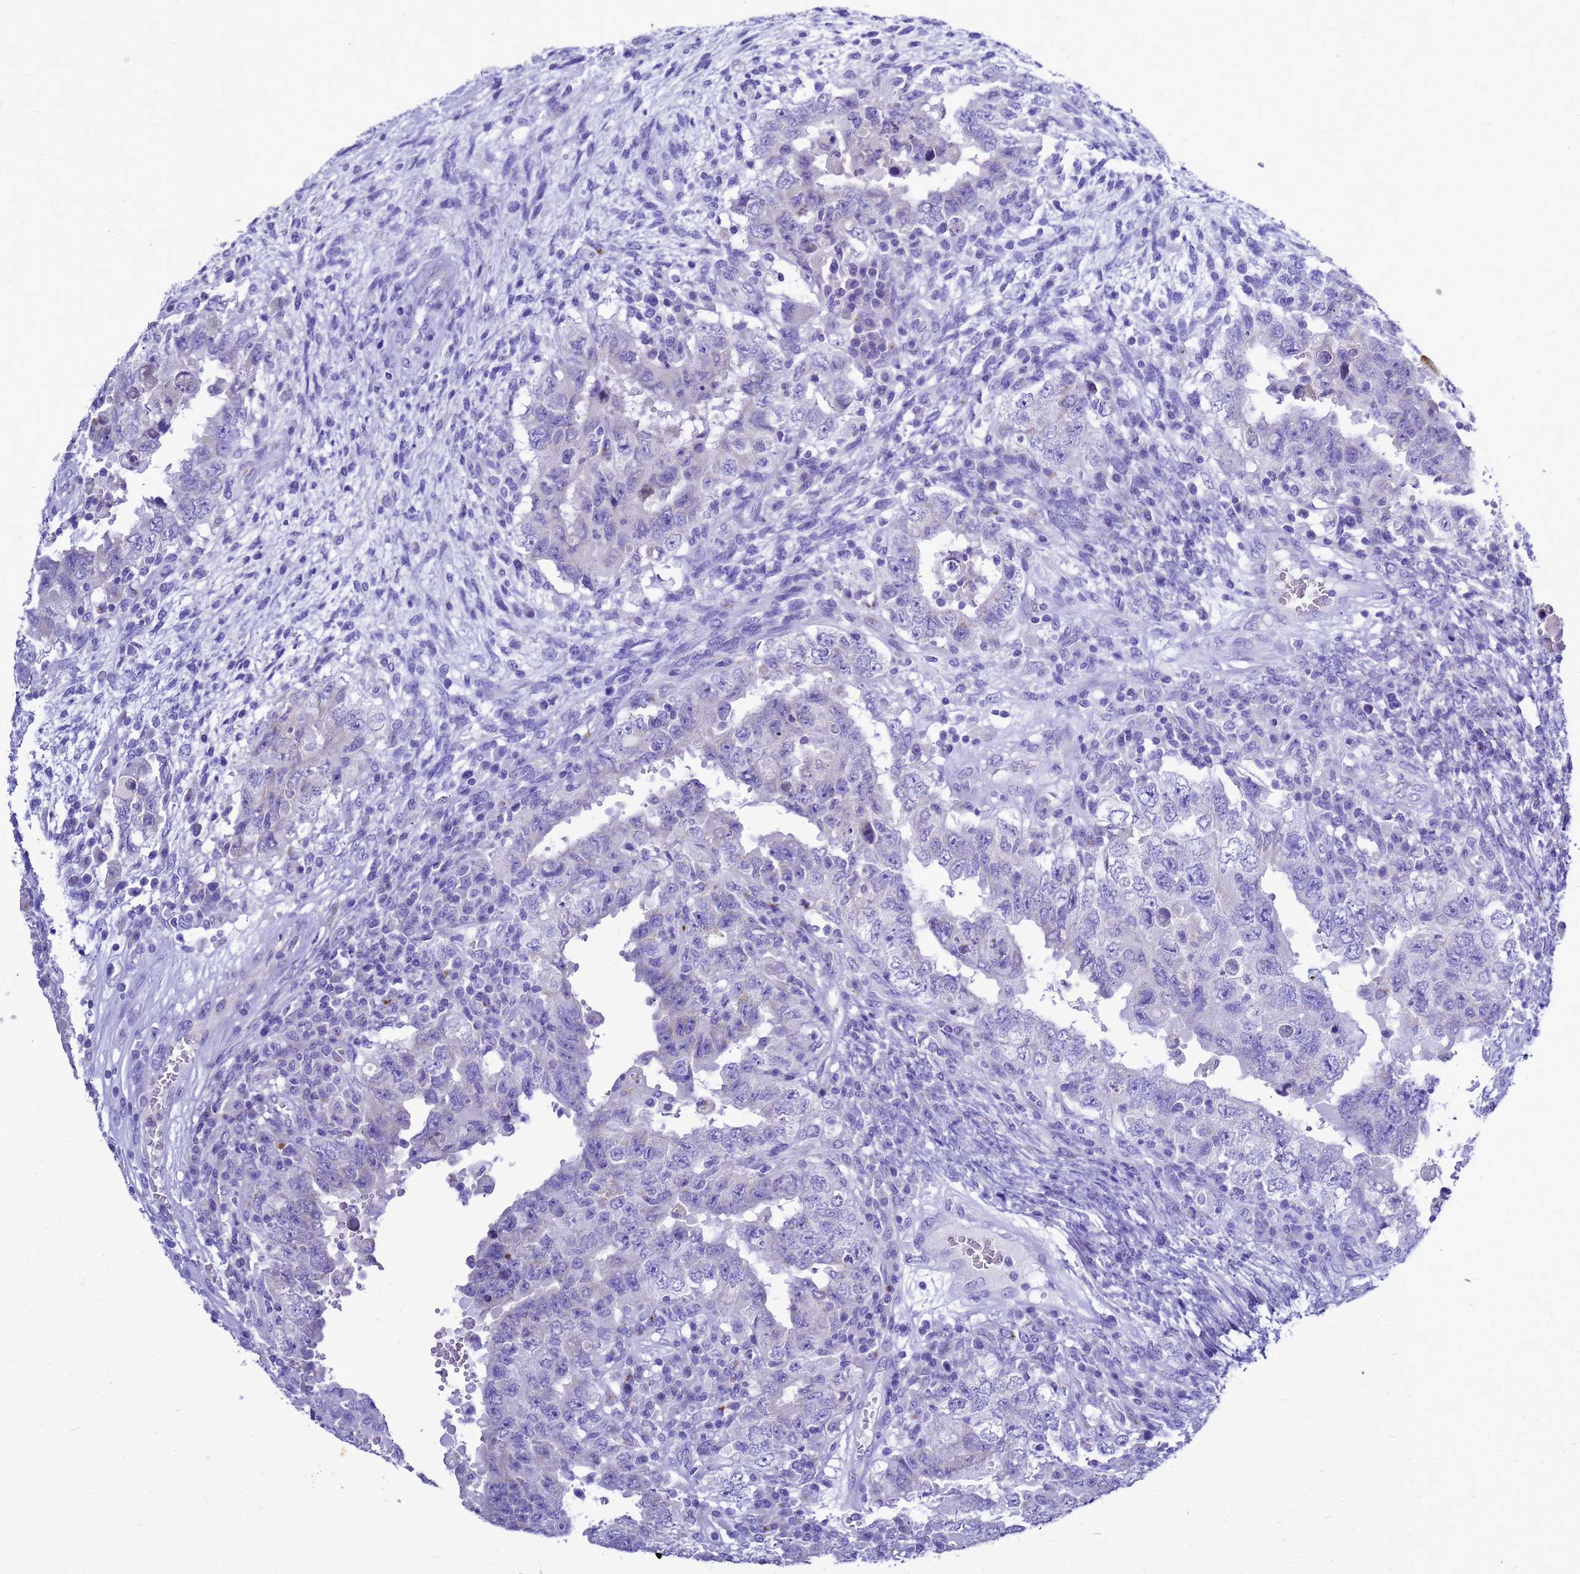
{"staining": {"intensity": "negative", "quantity": "none", "location": "none"}, "tissue": "testis cancer", "cell_type": "Tumor cells", "image_type": "cancer", "snomed": [{"axis": "morphology", "description": "Carcinoma, Embryonal, NOS"}, {"axis": "topography", "description": "Testis"}], "caption": "Embryonal carcinoma (testis) stained for a protein using immunohistochemistry (IHC) reveals no expression tumor cells.", "gene": "OR52E2", "patient": {"sex": "male", "age": 26}}